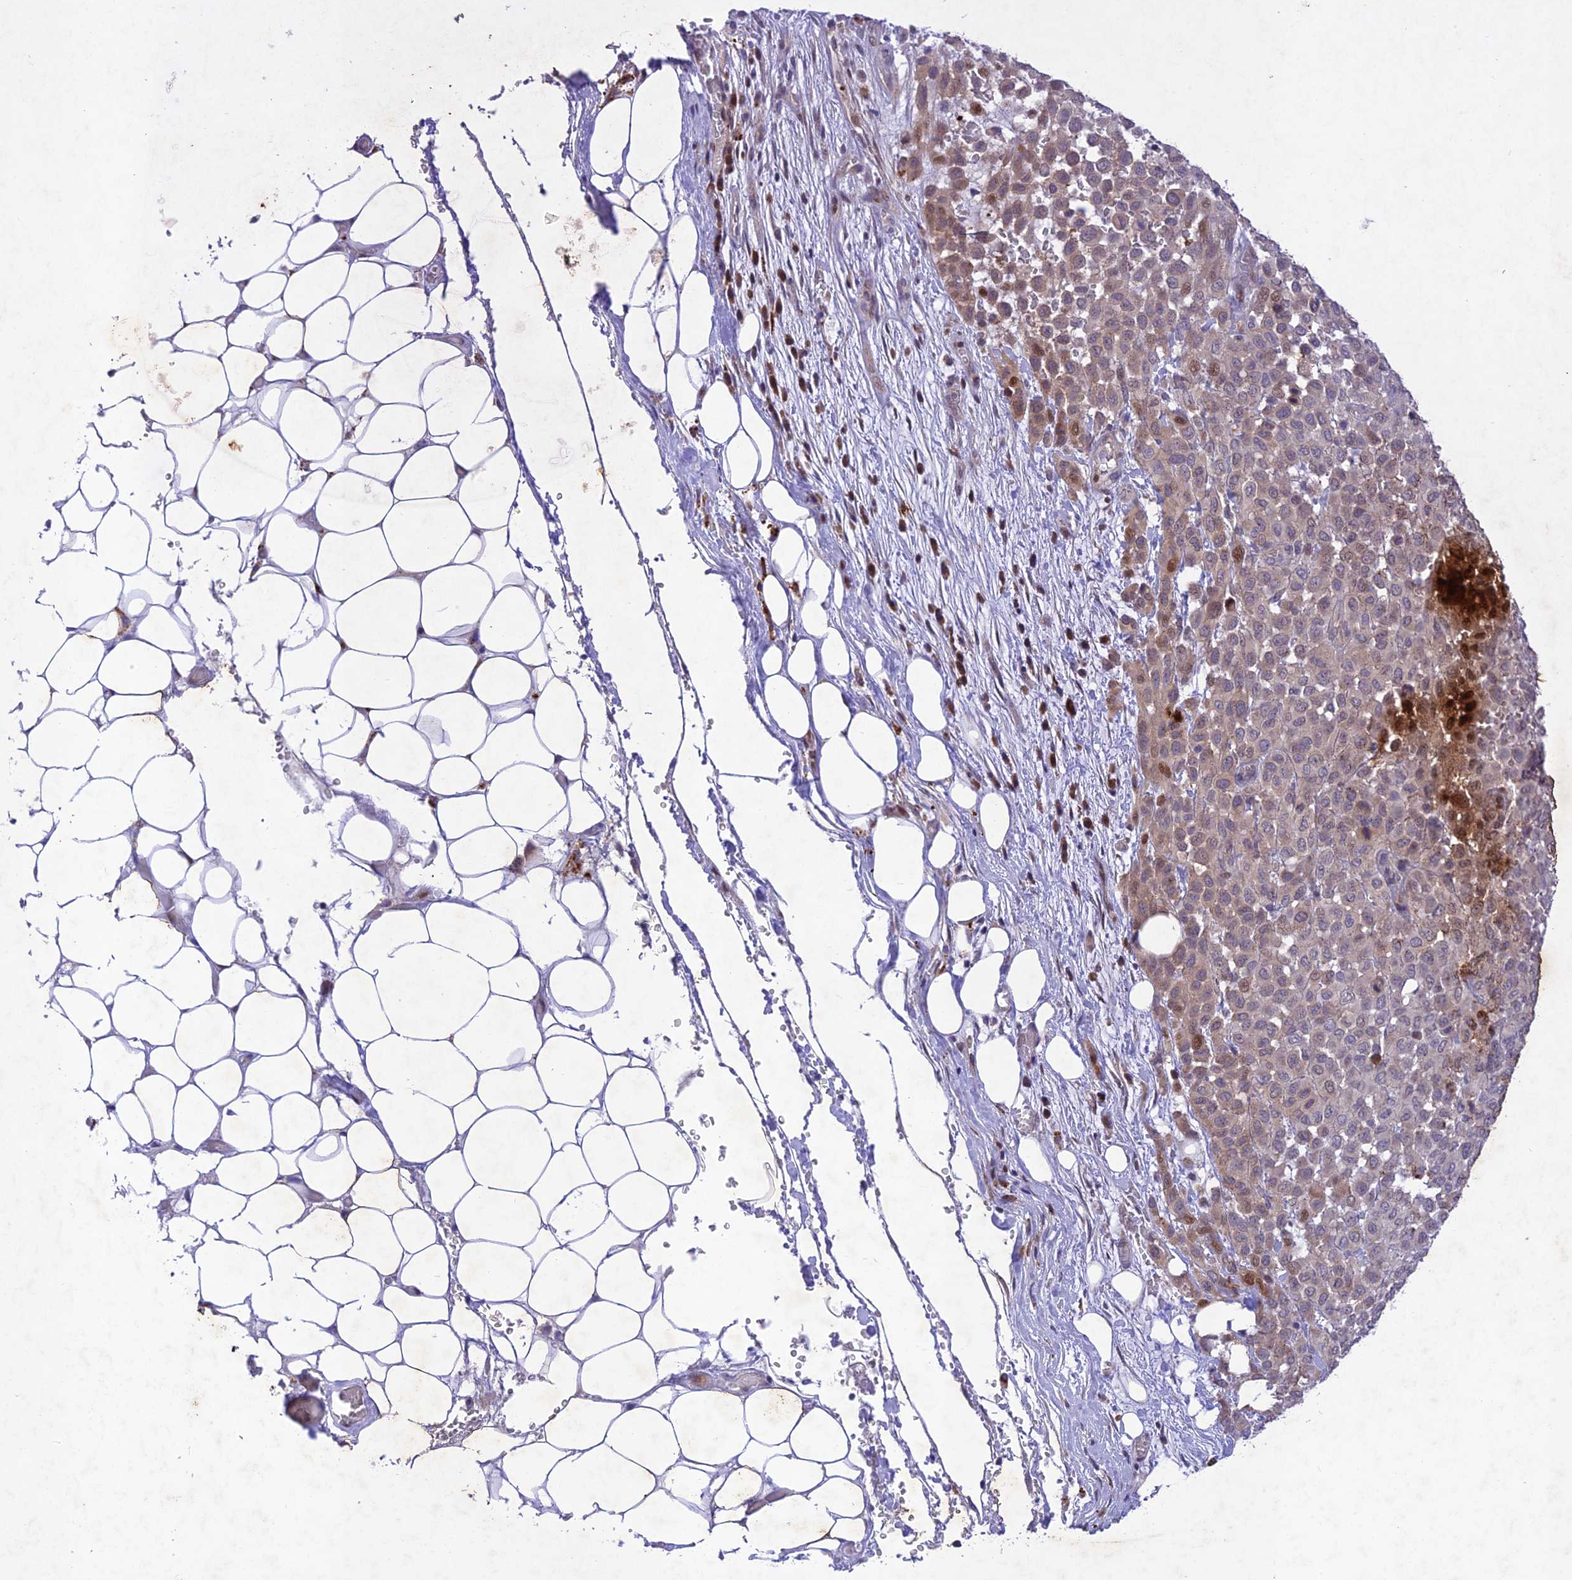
{"staining": {"intensity": "weak", "quantity": "<25%", "location": "cytoplasmic/membranous,nuclear"}, "tissue": "melanoma", "cell_type": "Tumor cells", "image_type": "cancer", "snomed": [{"axis": "morphology", "description": "Malignant melanoma, Metastatic site"}, {"axis": "topography", "description": "Skin"}], "caption": "A micrograph of human malignant melanoma (metastatic site) is negative for staining in tumor cells.", "gene": "ANKRD52", "patient": {"sex": "female", "age": 81}}